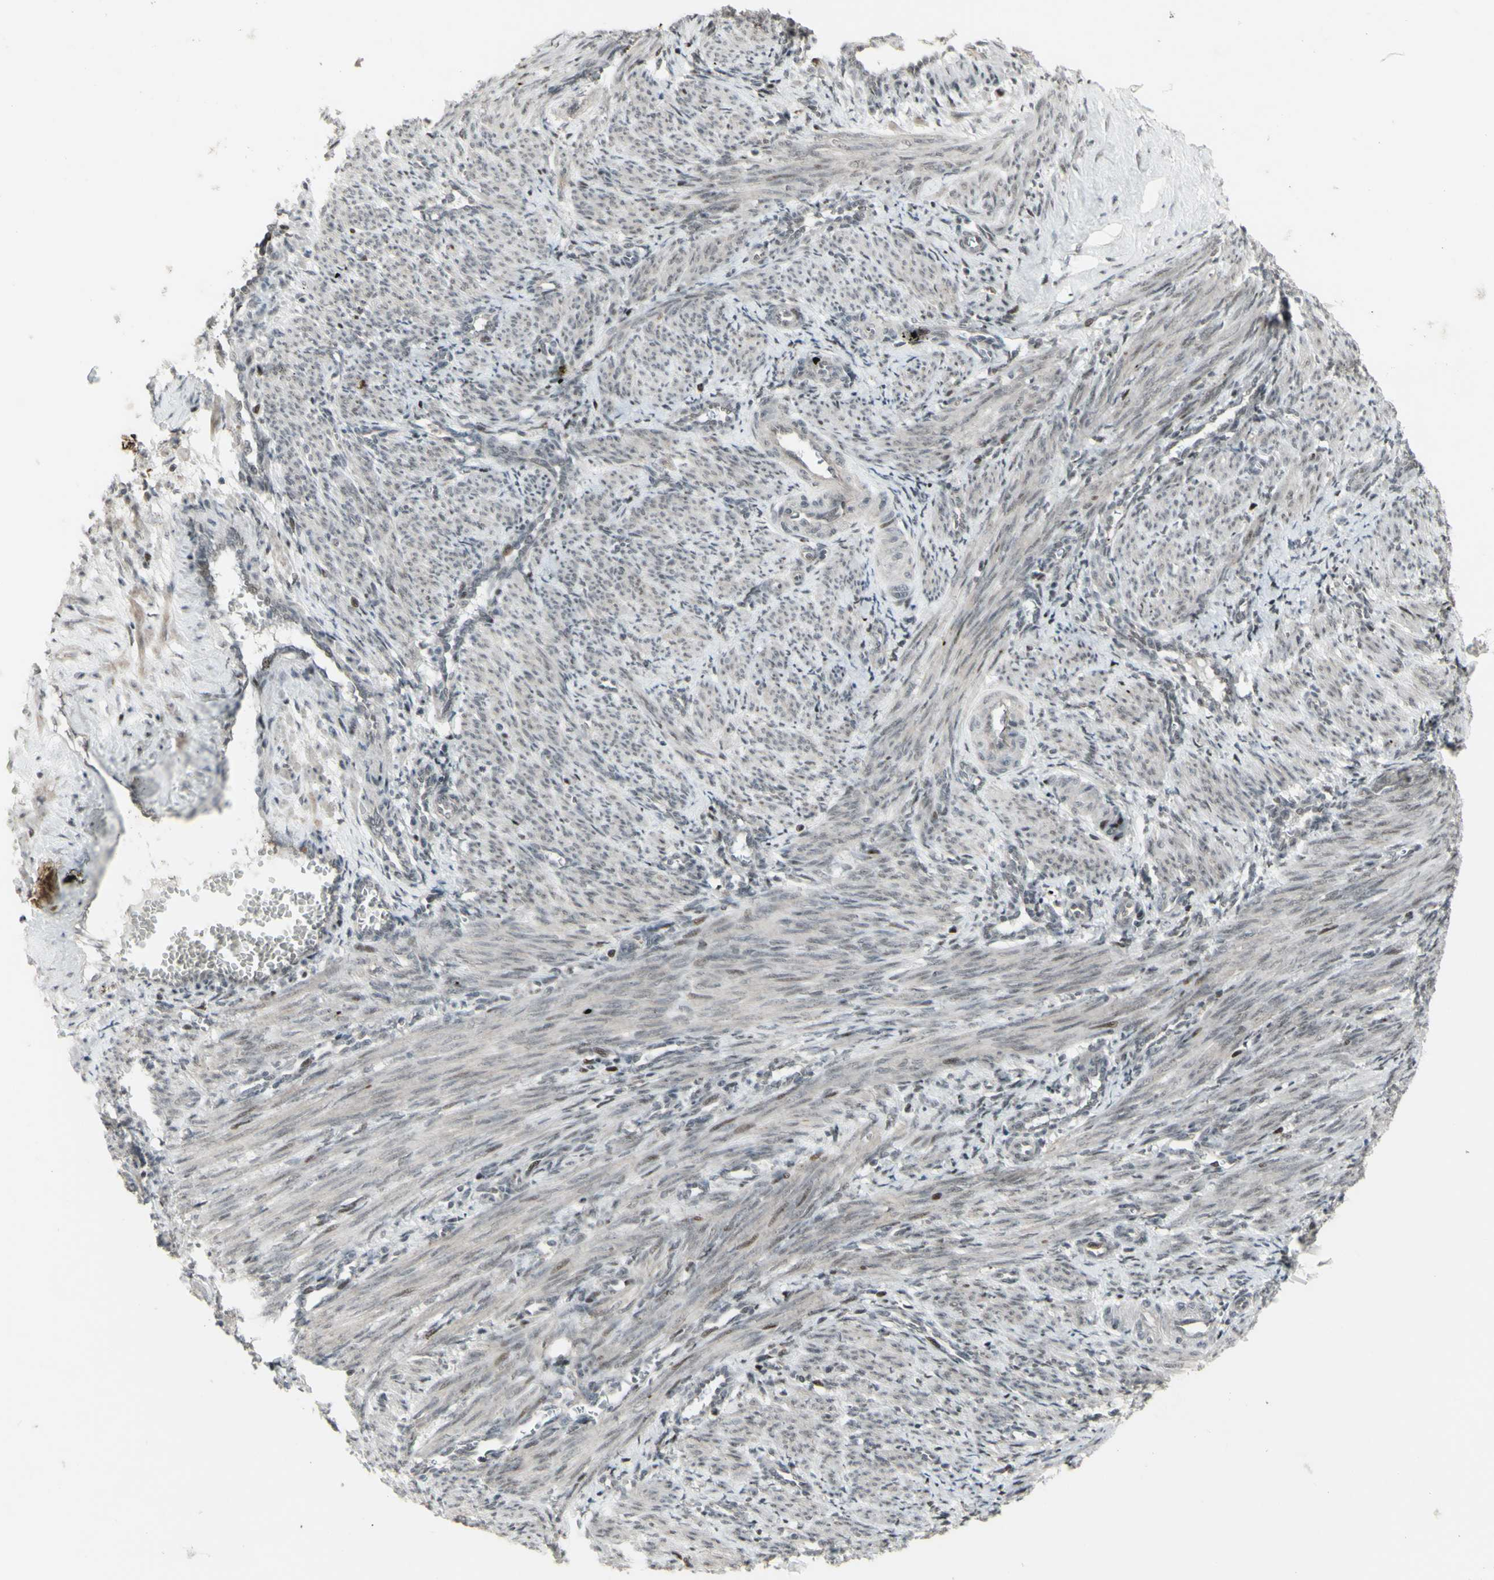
{"staining": {"intensity": "moderate", "quantity": "25%-75%", "location": "cytoplasmic/membranous,nuclear"}, "tissue": "smooth muscle", "cell_type": "Smooth muscle cells", "image_type": "normal", "snomed": [{"axis": "morphology", "description": "Normal tissue, NOS"}, {"axis": "topography", "description": "Endometrium"}], "caption": "Smooth muscle was stained to show a protein in brown. There is medium levels of moderate cytoplasmic/membranous,nuclear expression in approximately 25%-75% of smooth muscle cells. (brown staining indicates protein expression, while blue staining denotes nuclei).", "gene": "SUPT6H", "patient": {"sex": "female", "age": 33}}